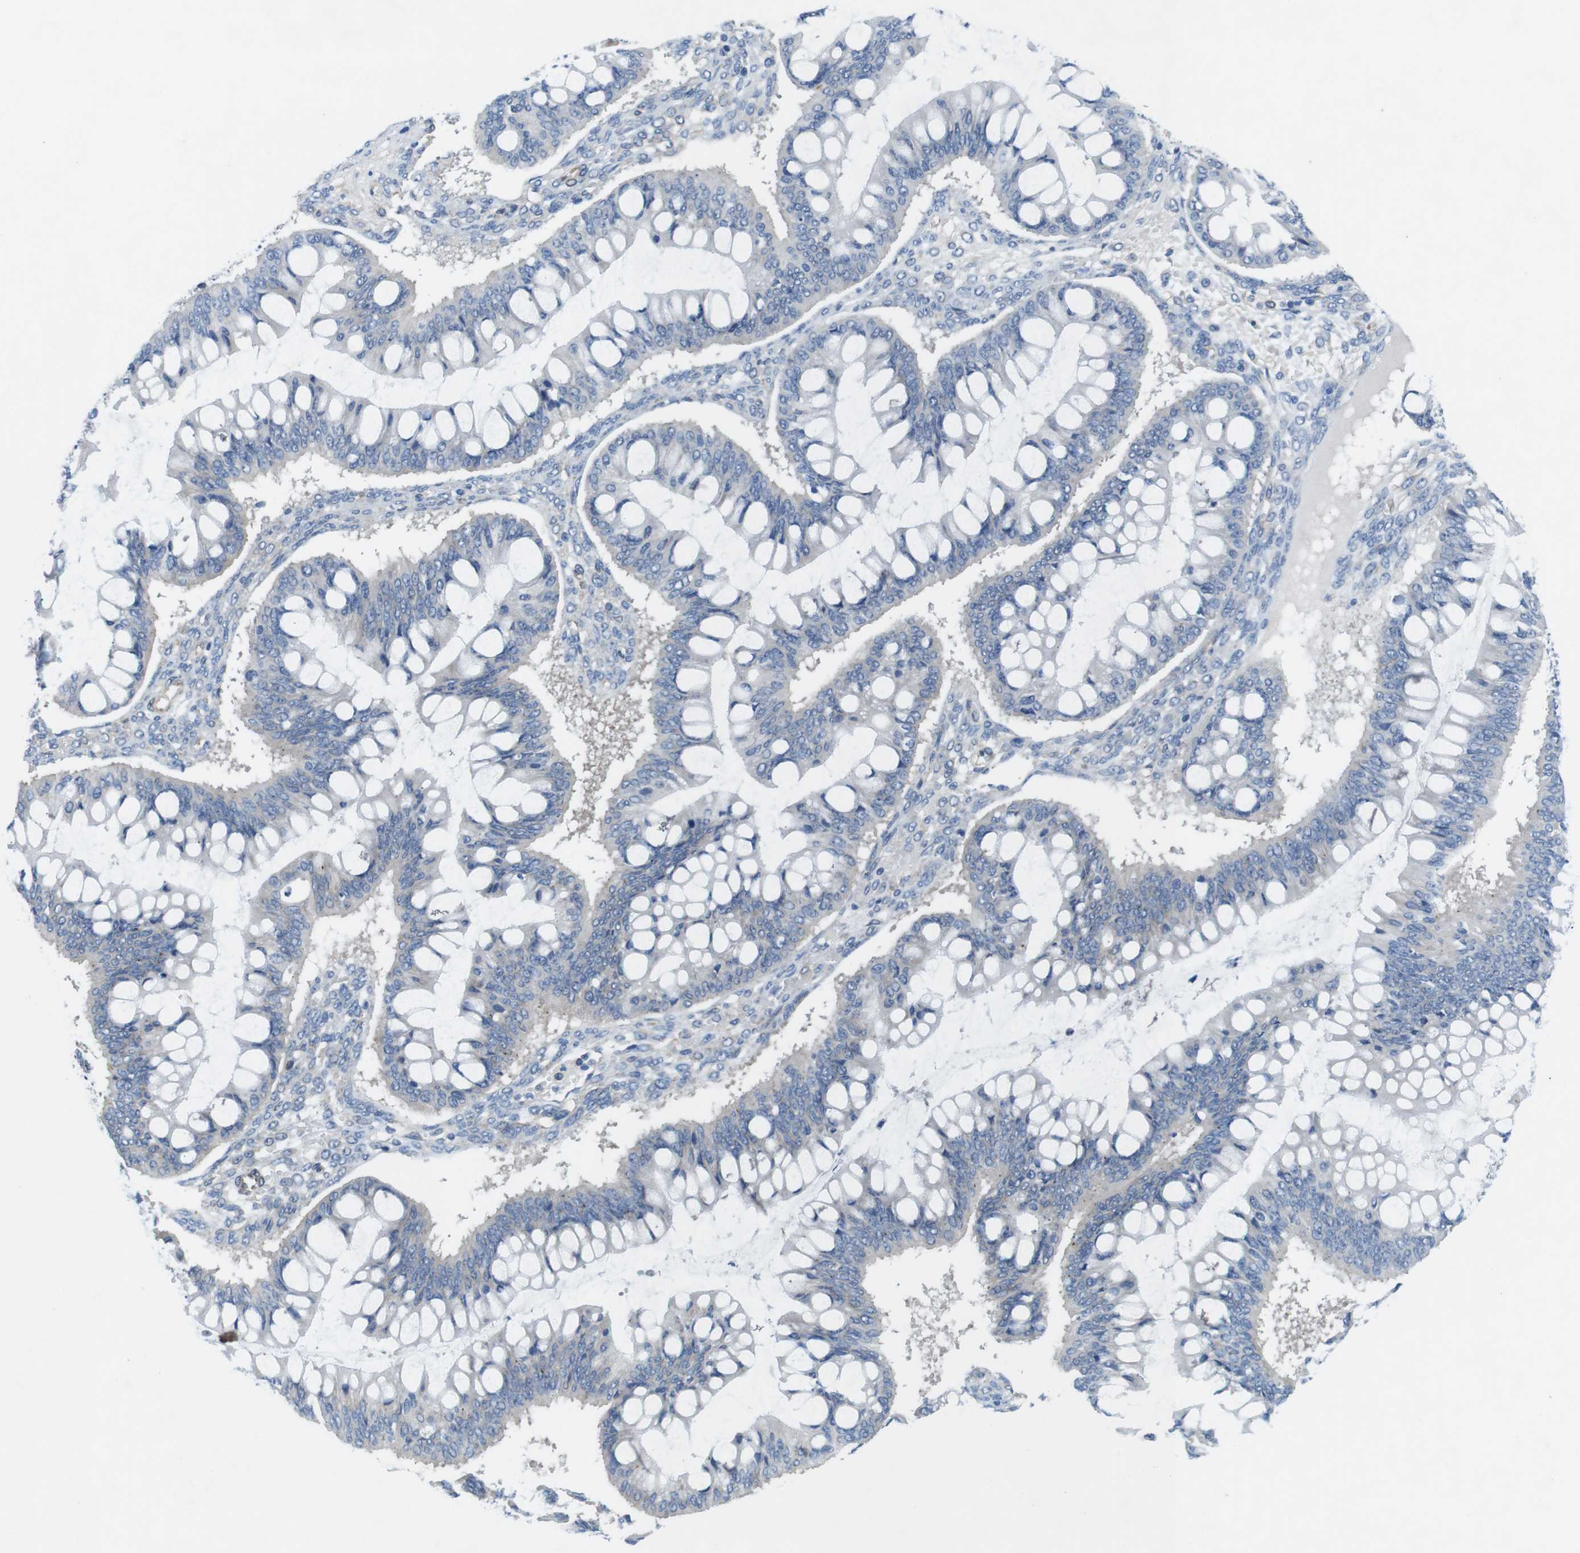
{"staining": {"intensity": "negative", "quantity": "none", "location": "none"}, "tissue": "ovarian cancer", "cell_type": "Tumor cells", "image_type": "cancer", "snomed": [{"axis": "morphology", "description": "Cystadenocarcinoma, mucinous, NOS"}, {"axis": "topography", "description": "Ovary"}], "caption": "This is an immunohistochemistry image of mucinous cystadenocarcinoma (ovarian). There is no positivity in tumor cells.", "gene": "DCLK1", "patient": {"sex": "female", "age": 73}}